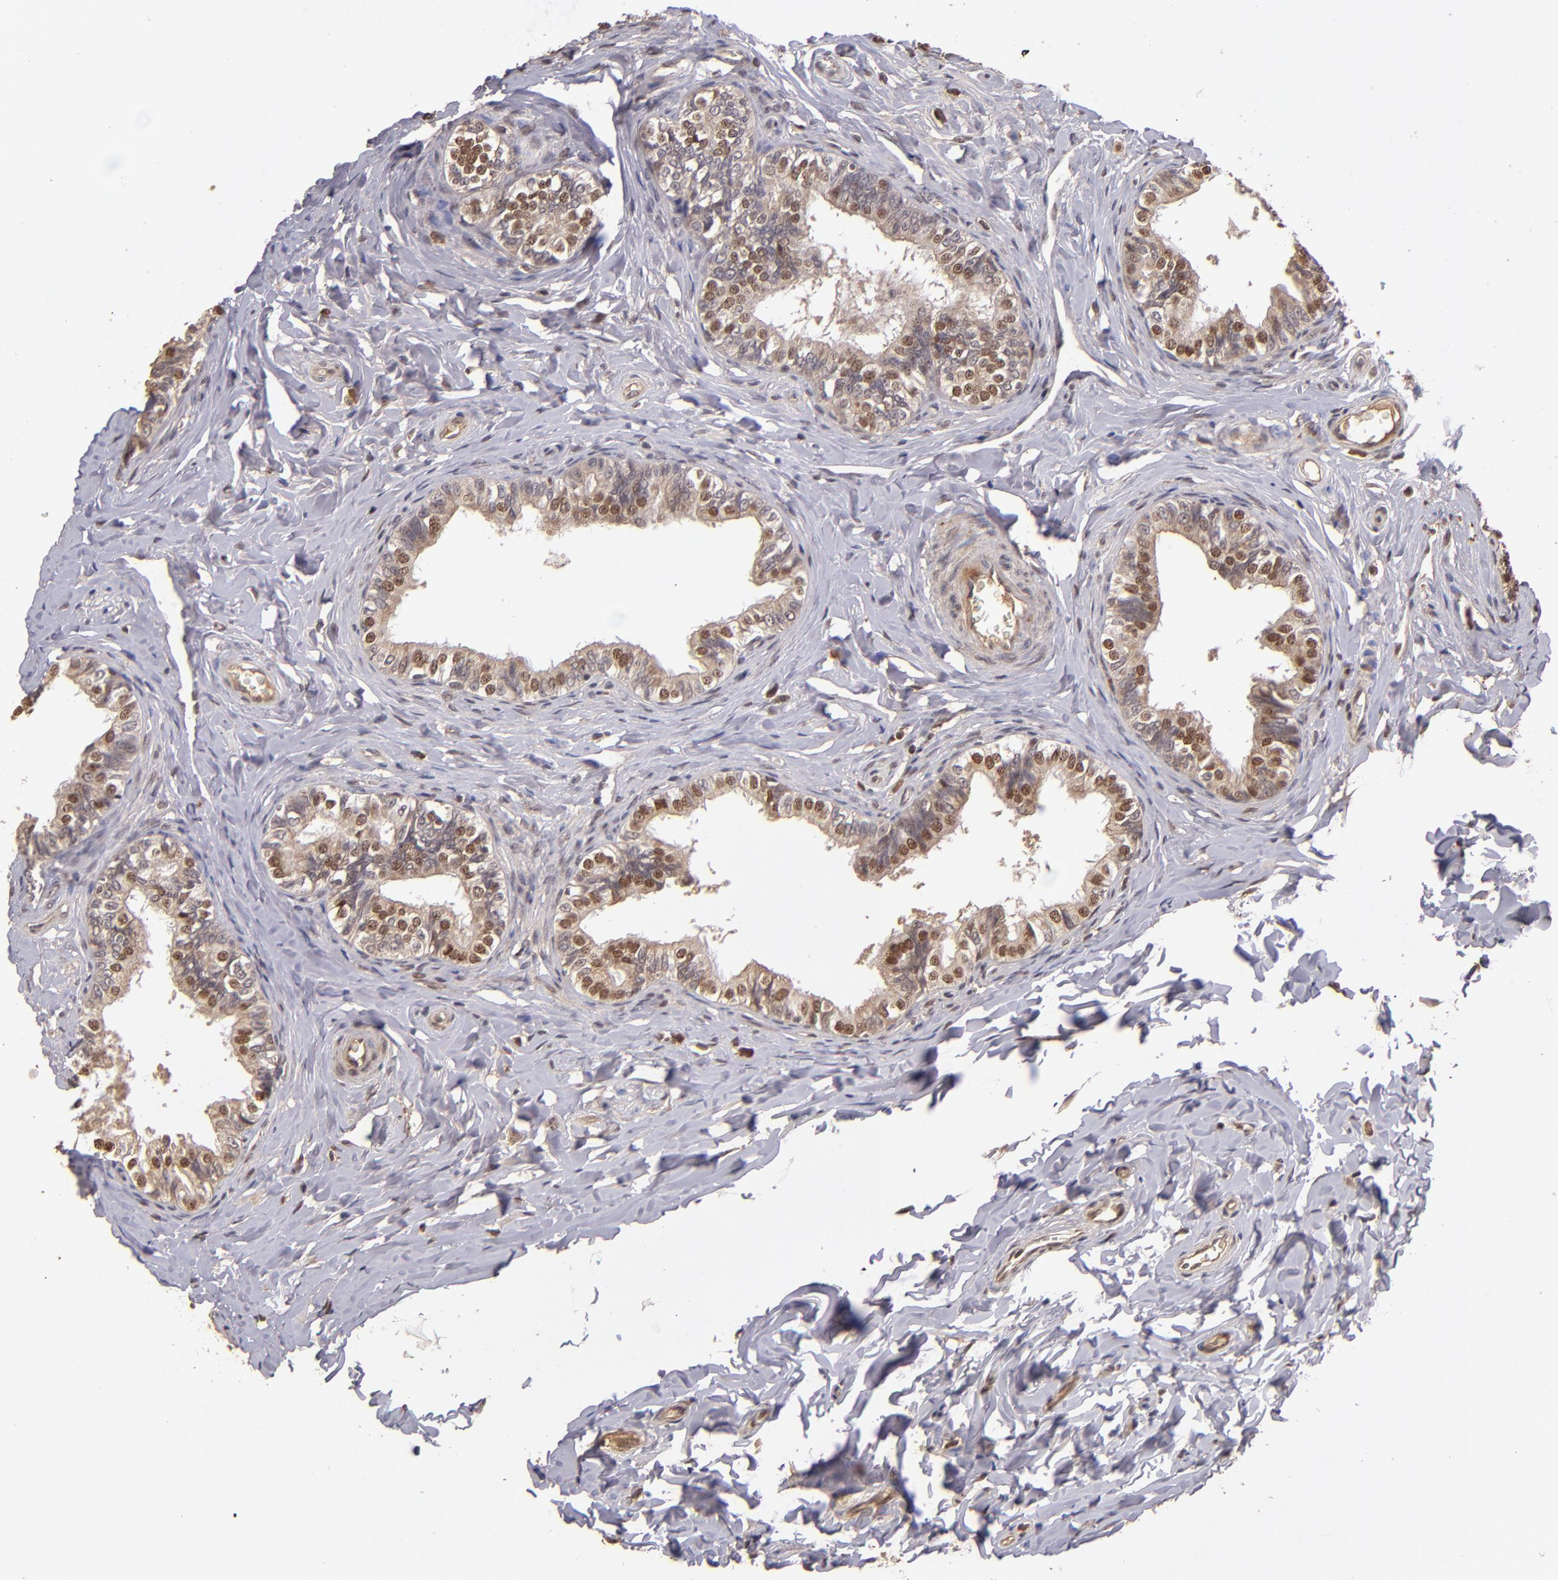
{"staining": {"intensity": "moderate", "quantity": ">75%", "location": "cytoplasmic/membranous,nuclear"}, "tissue": "epididymis", "cell_type": "Glandular cells", "image_type": "normal", "snomed": [{"axis": "morphology", "description": "Normal tissue, NOS"}, {"axis": "topography", "description": "Soft tissue"}, {"axis": "topography", "description": "Epididymis"}], "caption": "Moderate cytoplasmic/membranous,nuclear positivity for a protein is identified in about >75% of glandular cells of normal epididymis using immunohistochemistry (IHC).", "gene": "ABHD12B", "patient": {"sex": "male", "age": 26}}